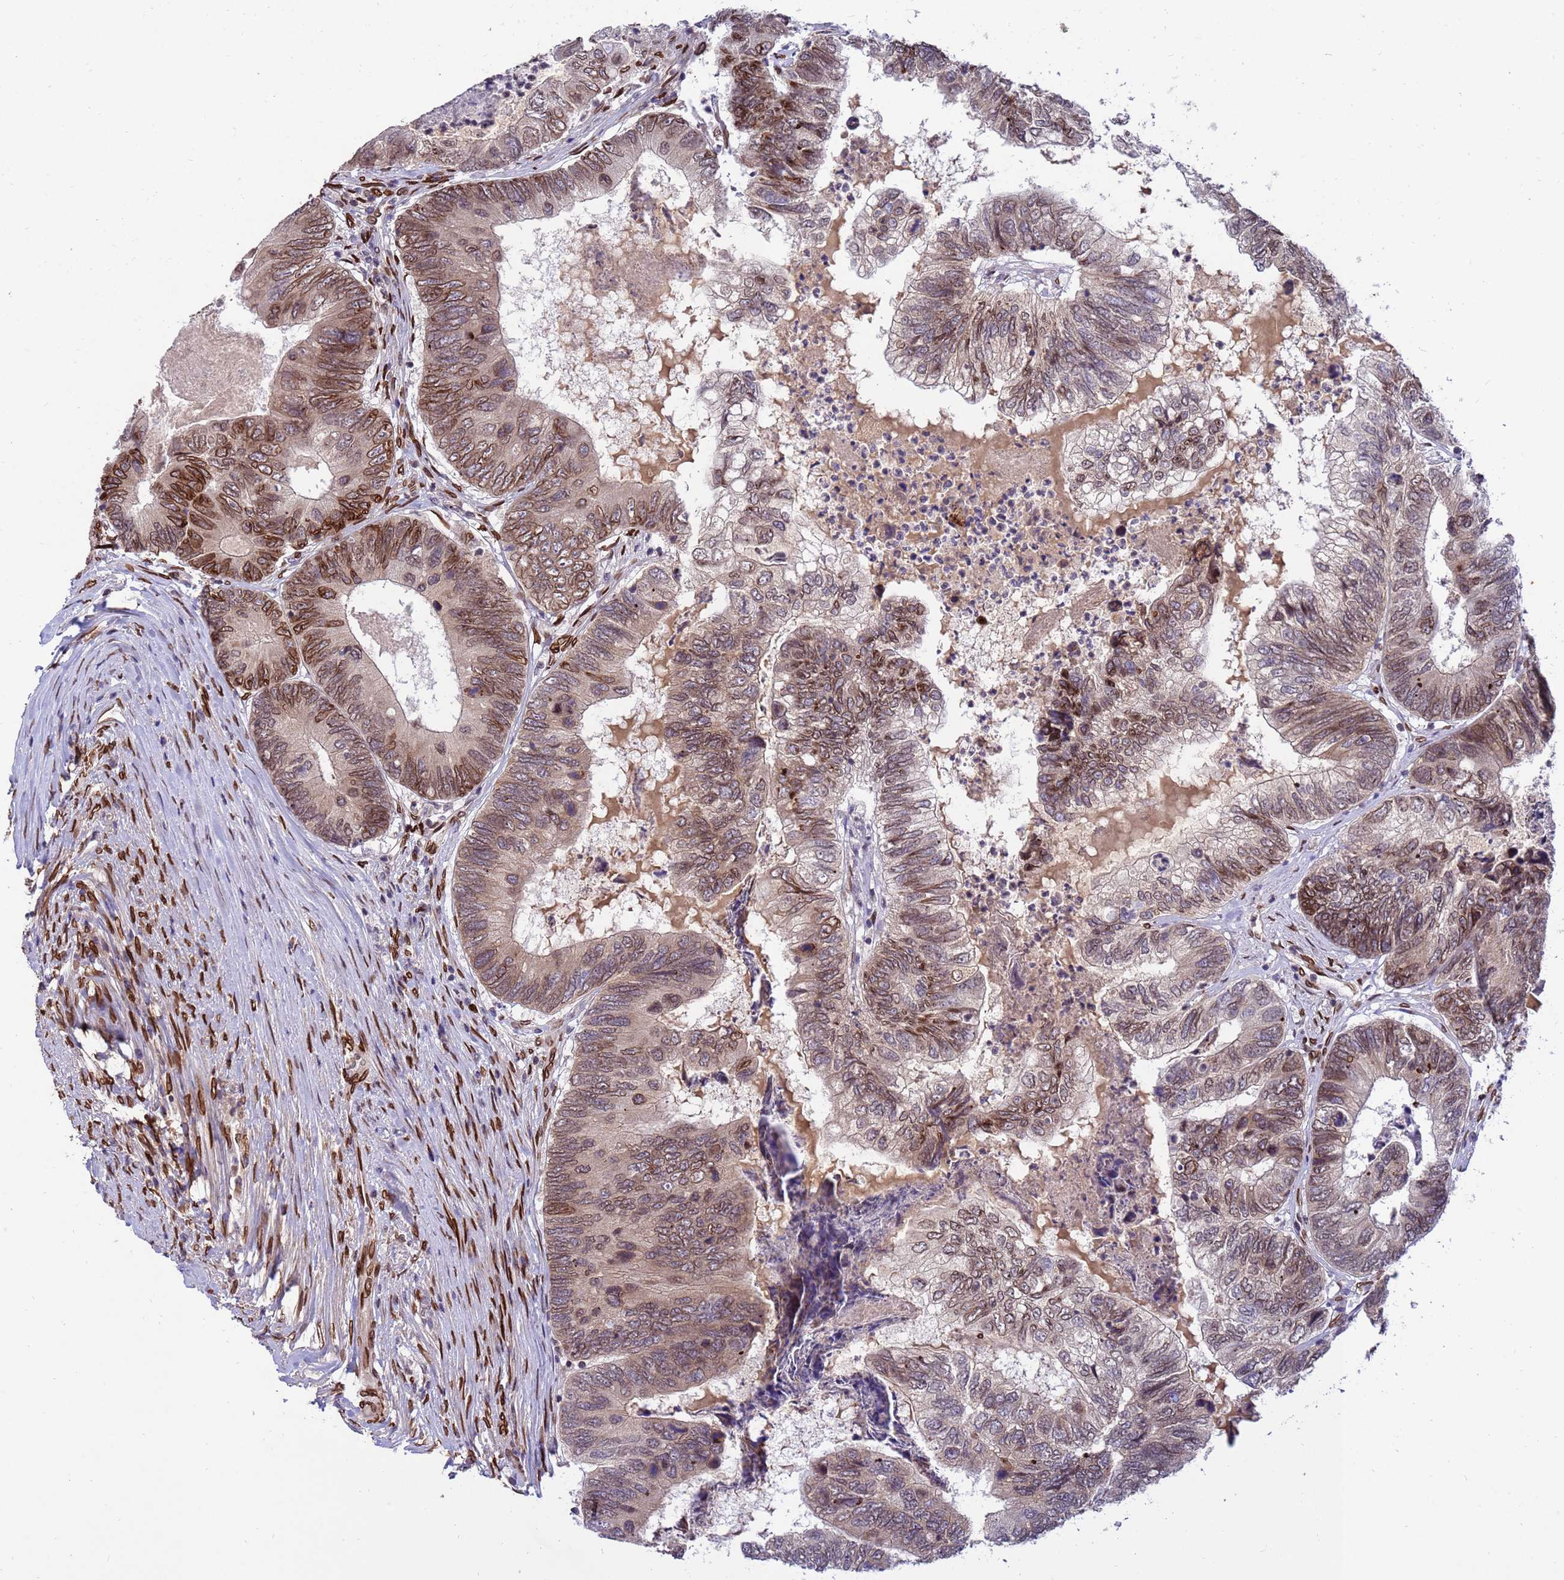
{"staining": {"intensity": "moderate", "quantity": "25%-75%", "location": "cytoplasmic/membranous,nuclear"}, "tissue": "colorectal cancer", "cell_type": "Tumor cells", "image_type": "cancer", "snomed": [{"axis": "morphology", "description": "Adenocarcinoma, NOS"}, {"axis": "topography", "description": "Colon"}], "caption": "There is medium levels of moderate cytoplasmic/membranous and nuclear staining in tumor cells of adenocarcinoma (colorectal), as demonstrated by immunohistochemical staining (brown color).", "gene": "GPR135", "patient": {"sex": "female", "age": 67}}